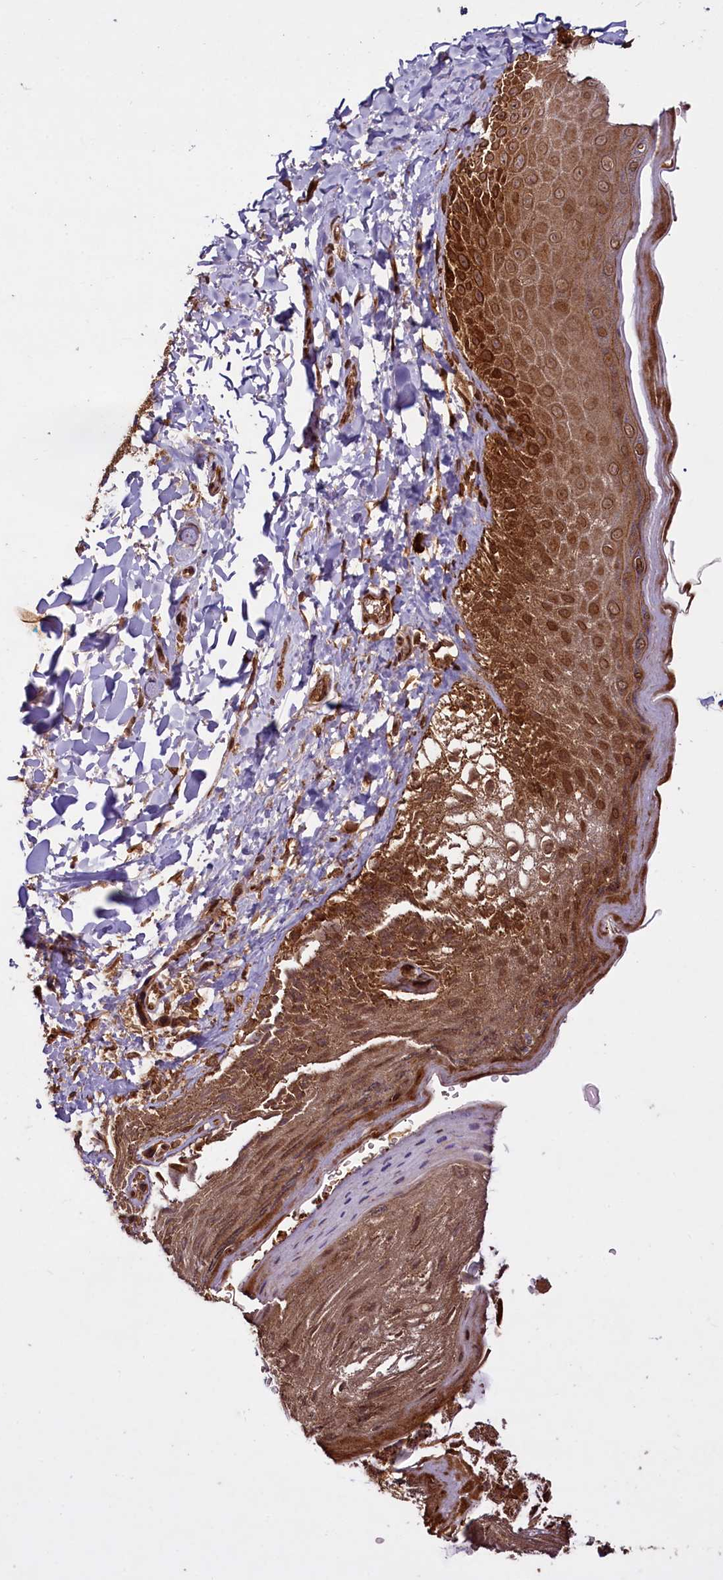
{"staining": {"intensity": "strong", "quantity": ">75%", "location": "cytoplasmic/membranous,nuclear"}, "tissue": "skin", "cell_type": "Epidermal cells", "image_type": "normal", "snomed": [{"axis": "morphology", "description": "Normal tissue, NOS"}, {"axis": "topography", "description": "Anal"}], "caption": "High-magnification brightfield microscopy of unremarkable skin stained with DAB (brown) and counterstained with hematoxylin (blue). epidermal cells exhibit strong cytoplasmic/membranous,nuclear positivity is identified in about>75% of cells. The staining was performed using DAB, with brown indicating positive protein expression. Nuclei are stained blue with hematoxylin.", "gene": "DCP1B", "patient": {"sex": "male", "age": 44}}